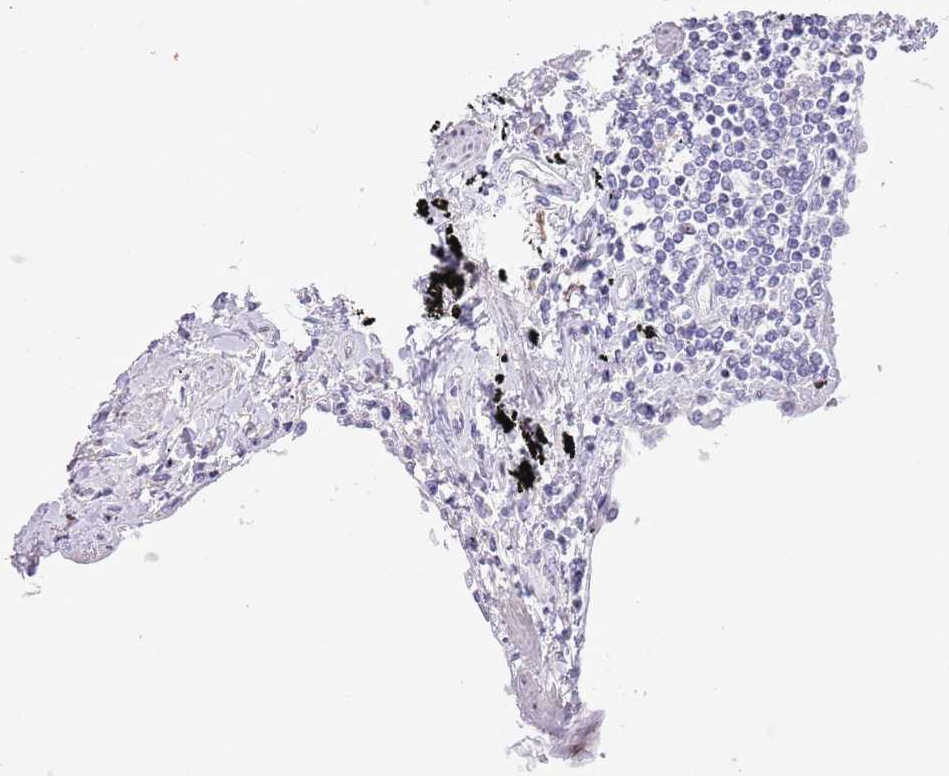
{"staining": {"intensity": "negative", "quantity": "none", "location": "none"}, "tissue": "lung", "cell_type": "Alveolar cells", "image_type": "normal", "snomed": [{"axis": "morphology", "description": "Normal tissue, NOS"}, {"axis": "topography", "description": "Lung"}], "caption": "DAB immunohistochemical staining of benign human lung exhibits no significant expression in alveolar cells. The staining was performed using DAB (3,3'-diaminobenzidine) to visualize the protein expression in brown, while the nuclei were stained in blue with hematoxylin (Magnification: 20x).", "gene": "ANO8", "patient": {"sex": "female", "age": 67}}